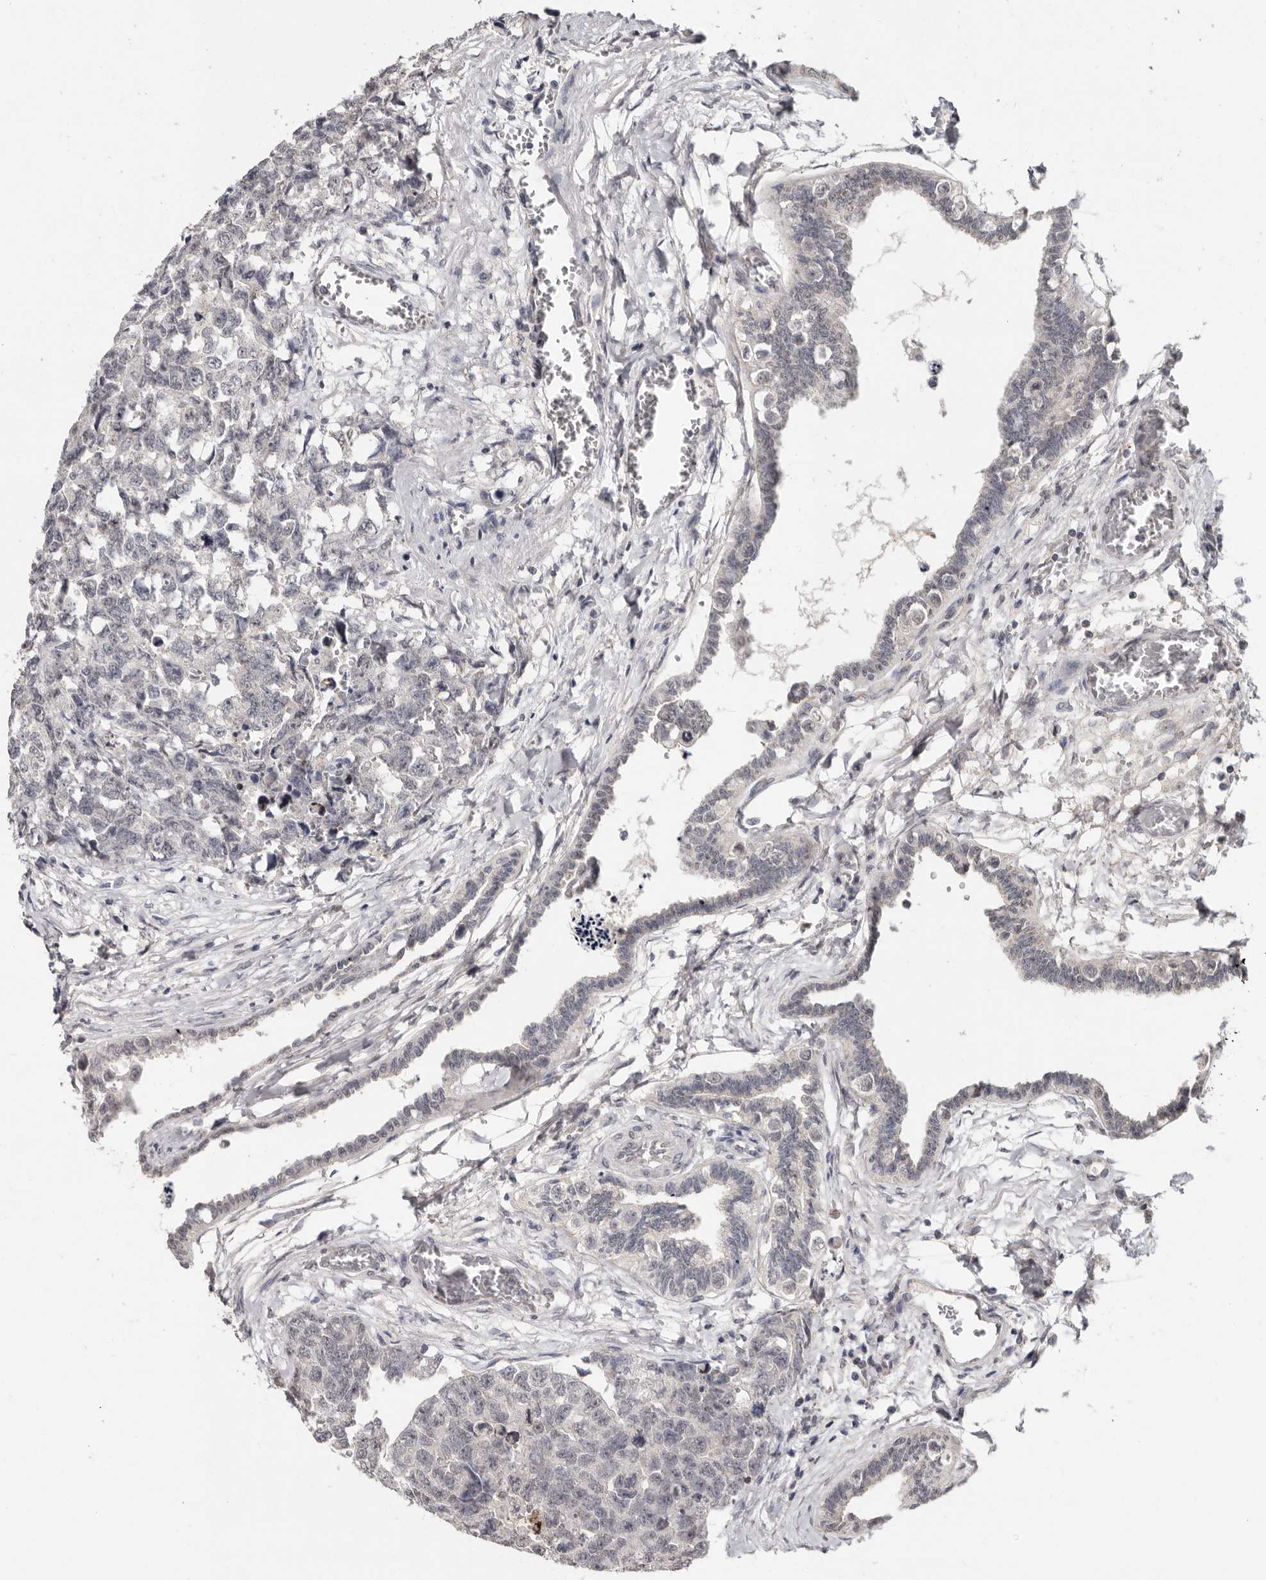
{"staining": {"intensity": "negative", "quantity": "none", "location": "none"}, "tissue": "testis cancer", "cell_type": "Tumor cells", "image_type": "cancer", "snomed": [{"axis": "morphology", "description": "Carcinoma, Embryonal, NOS"}, {"axis": "topography", "description": "Testis"}], "caption": "A histopathology image of testis embryonal carcinoma stained for a protein displays no brown staining in tumor cells.", "gene": "LINGO2", "patient": {"sex": "male", "age": 31}}